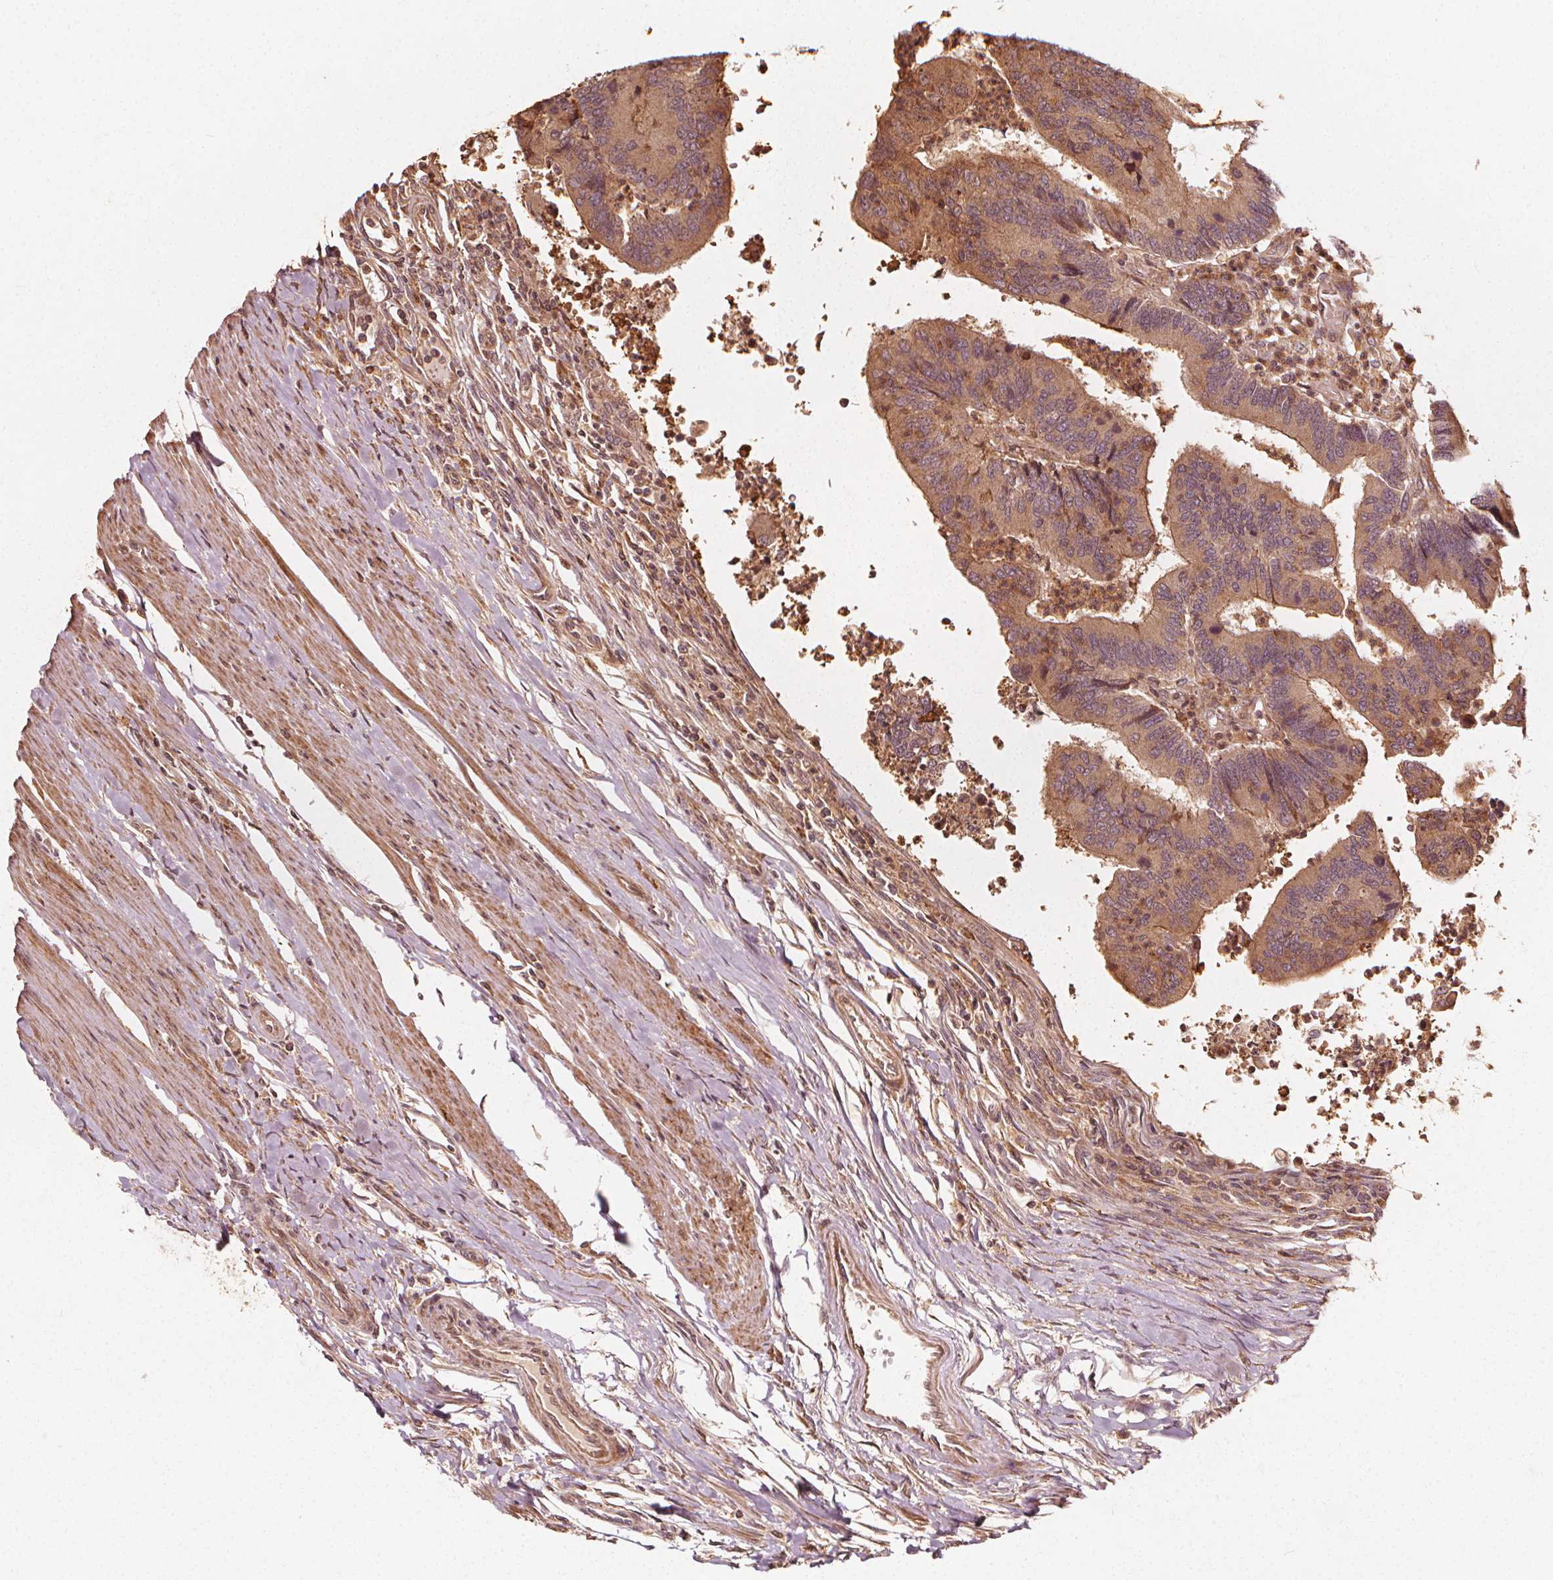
{"staining": {"intensity": "moderate", "quantity": ">75%", "location": "cytoplasmic/membranous"}, "tissue": "colorectal cancer", "cell_type": "Tumor cells", "image_type": "cancer", "snomed": [{"axis": "morphology", "description": "Adenocarcinoma, NOS"}, {"axis": "topography", "description": "Colon"}], "caption": "The histopathology image shows a brown stain indicating the presence of a protein in the cytoplasmic/membranous of tumor cells in colorectal cancer.", "gene": "NPC1", "patient": {"sex": "female", "age": 67}}